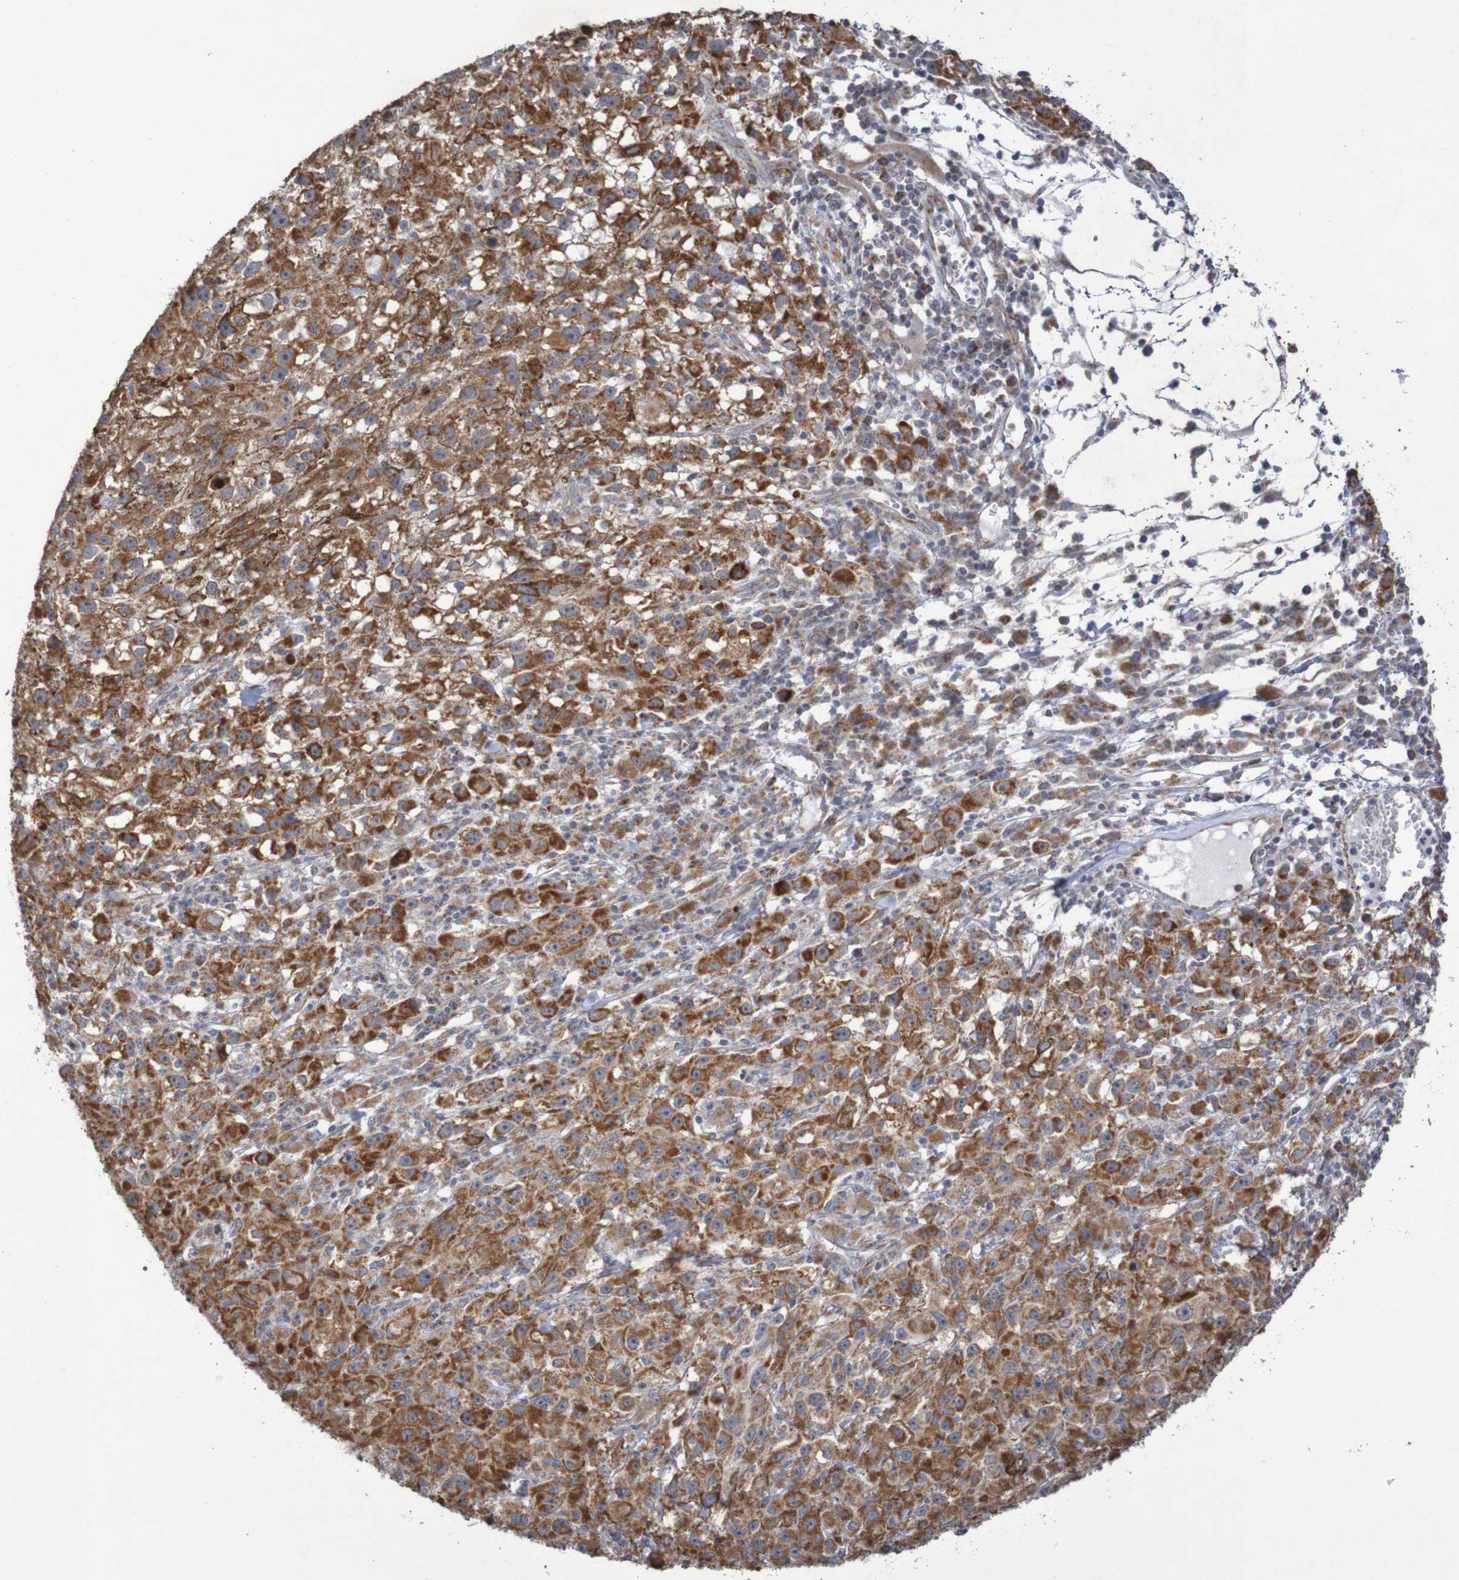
{"staining": {"intensity": "strong", "quantity": ">75%", "location": "cytoplasmic/membranous"}, "tissue": "melanoma", "cell_type": "Tumor cells", "image_type": "cancer", "snomed": [{"axis": "morphology", "description": "Malignant melanoma, NOS"}, {"axis": "topography", "description": "Skin"}], "caption": "Melanoma tissue demonstrates strong cytoplasmic/membranous expression in about >75% of tumor cells The protein of interest is shown in brown color, while the nuclei are stained blue.", "gene": "DVL1", "patient": {"sex": "female", "age": 104}}